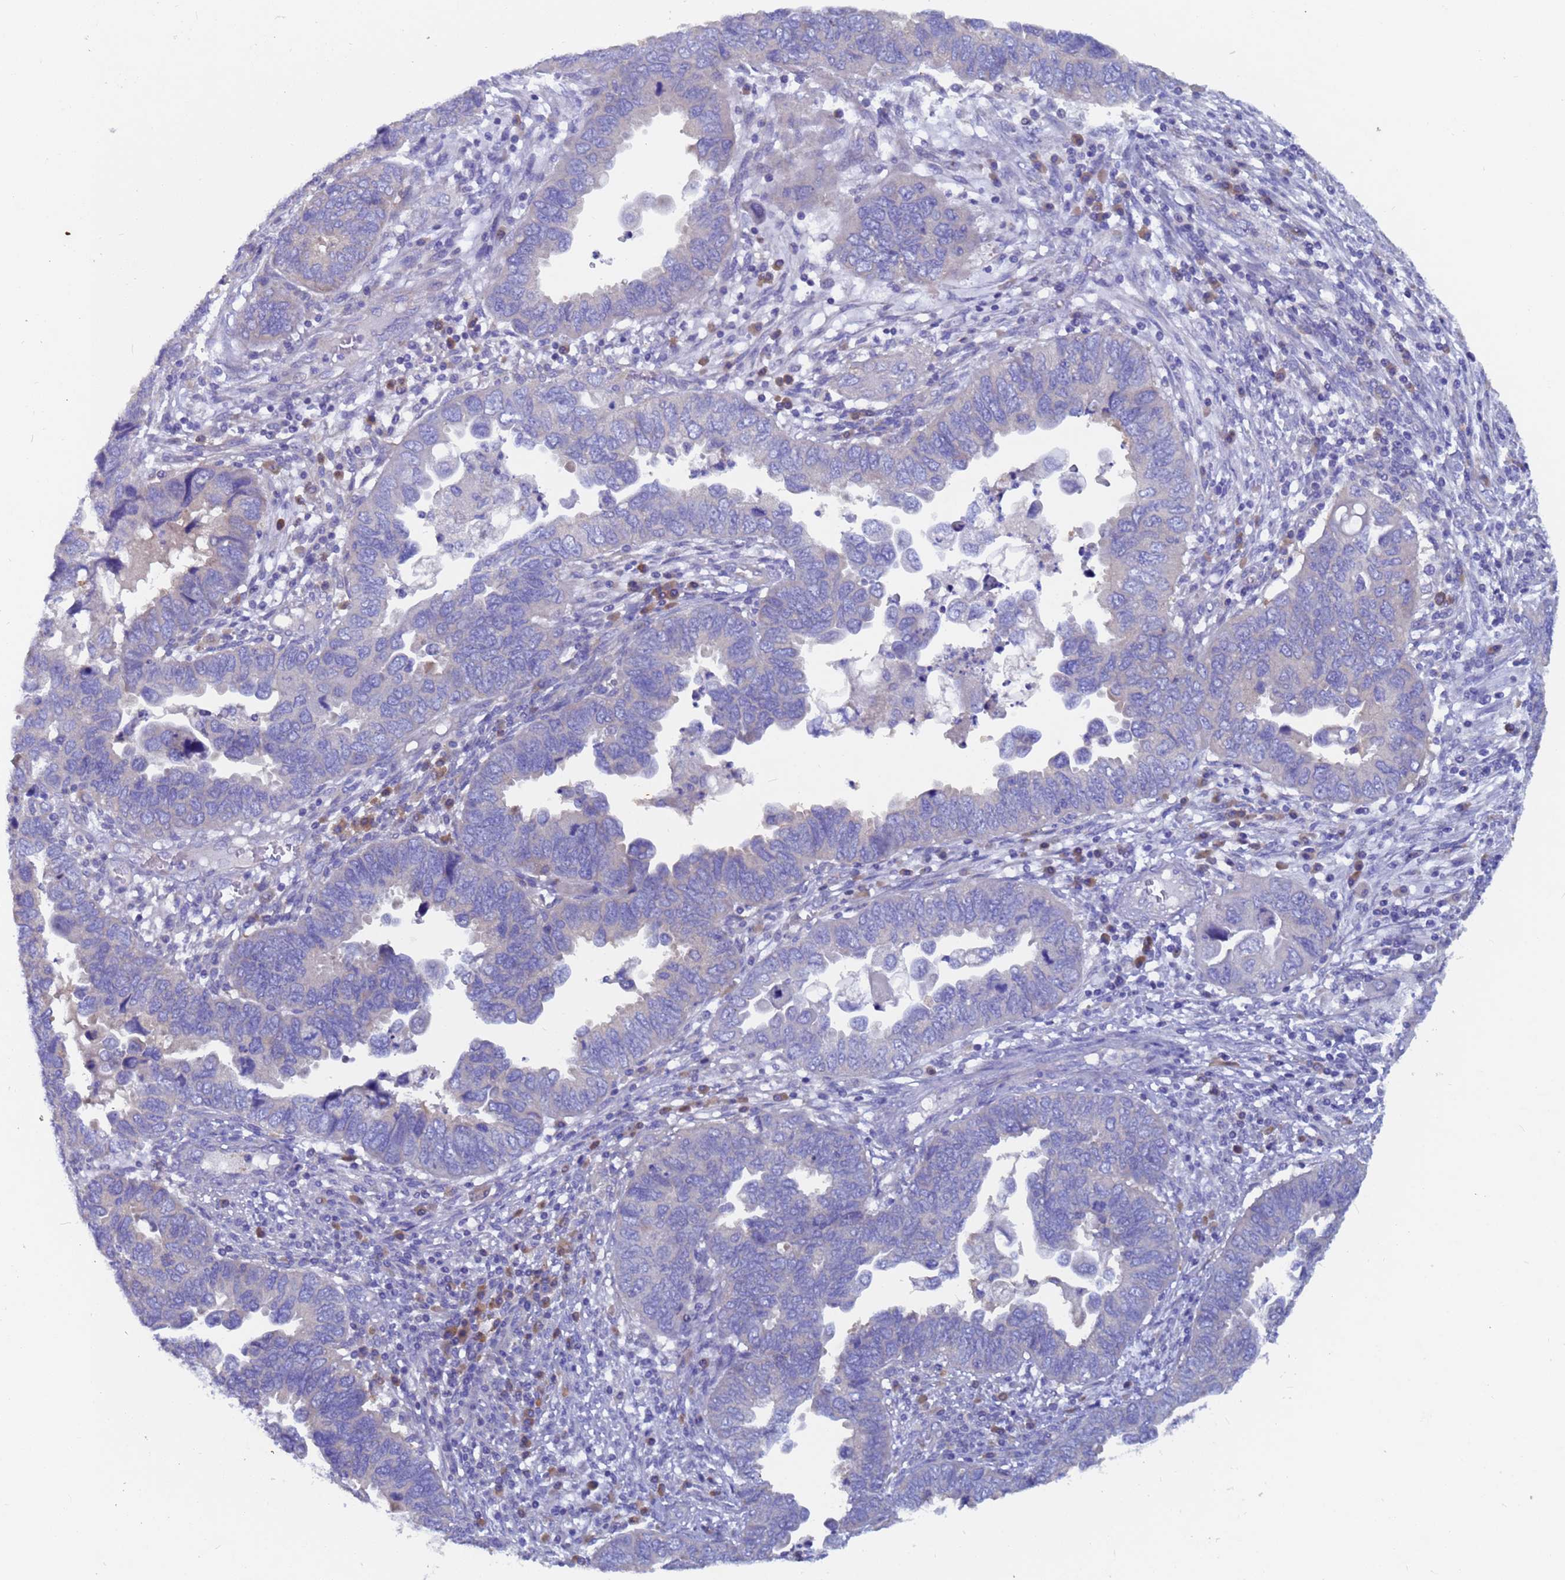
{"staining": {"intensity": "negative", "quantity": "none", "location": "none"}, "tissue": "endometrial cancer", "cell_type": "Tumor cells", "image_type": "cancer", "snomed": [{"axis": "morphology", "description": "Adenocarcinoma, NOS"}, {"axis": "topography", "description": "Endometrium"}], "caption": "DAB (3,3'-diaminobenzidine) immunohistochemical staining of adenocarcinoma (endometrial) demonstrates no significant positivity in tumor cells. (DAB (3,3'-diaminobenzidine) immunohistochemistry (IHC) visualized using brightfield microscopy, high magnification).", "gene": "UBE2O", "patient": {"sex": "female", "age": 79}}